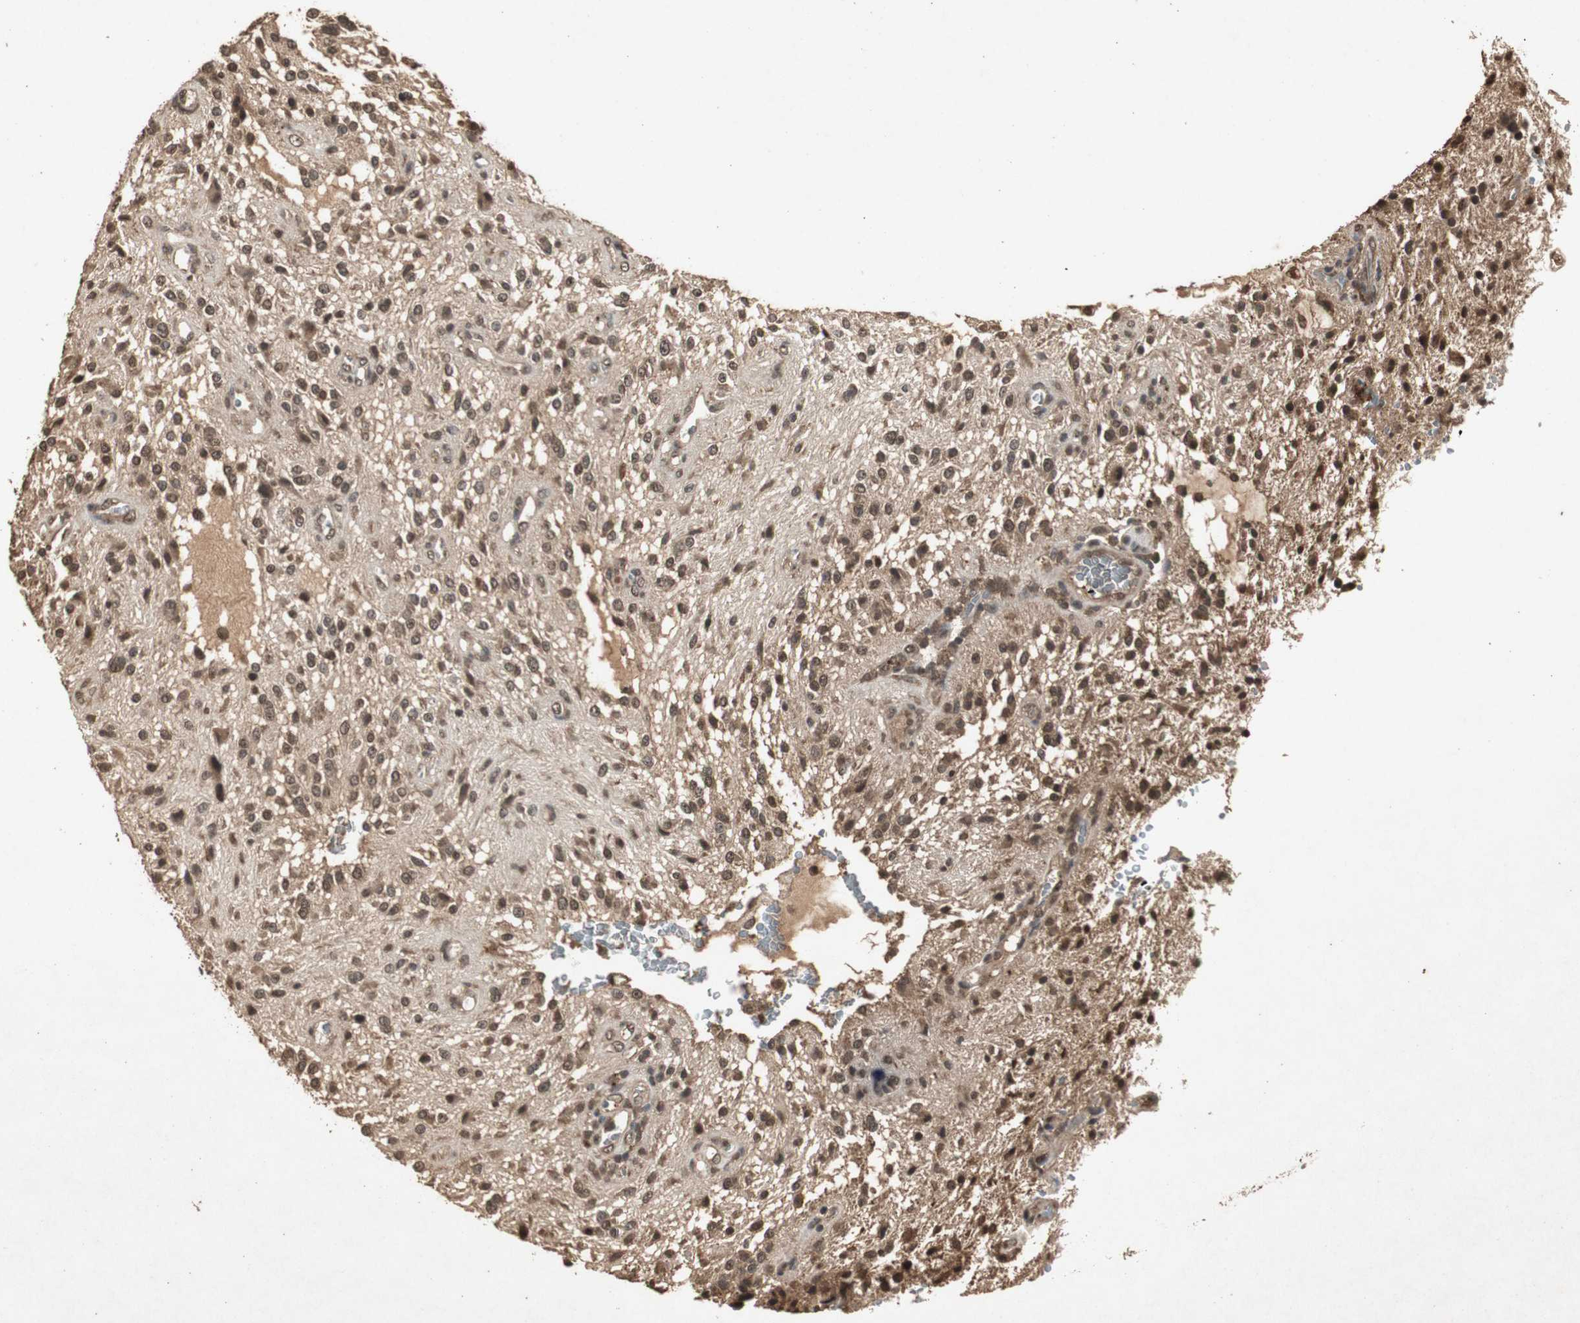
{"staining": {"intensity": "moderate", "quantity": ">75%", "location": "cytoplasmic/membranous,nuclear"}, "tissue": "glioma", "cell_type": "Tumor cells", "image_type": "cancer", "snomed": [{"axis": "morphology", "description": "Glioma, malignant, NOS"}, {"axis": "topography", "description": "Cerebellum"}], "caption": "Moderate cytoplasmic/membranous and nuclear expression for a protein is present in approximately >75% of tumor cells of glioma (malignant) using immunohistochemistry.", "gene": "EMX1", "patient": {"sex": "female", "age": 10}}